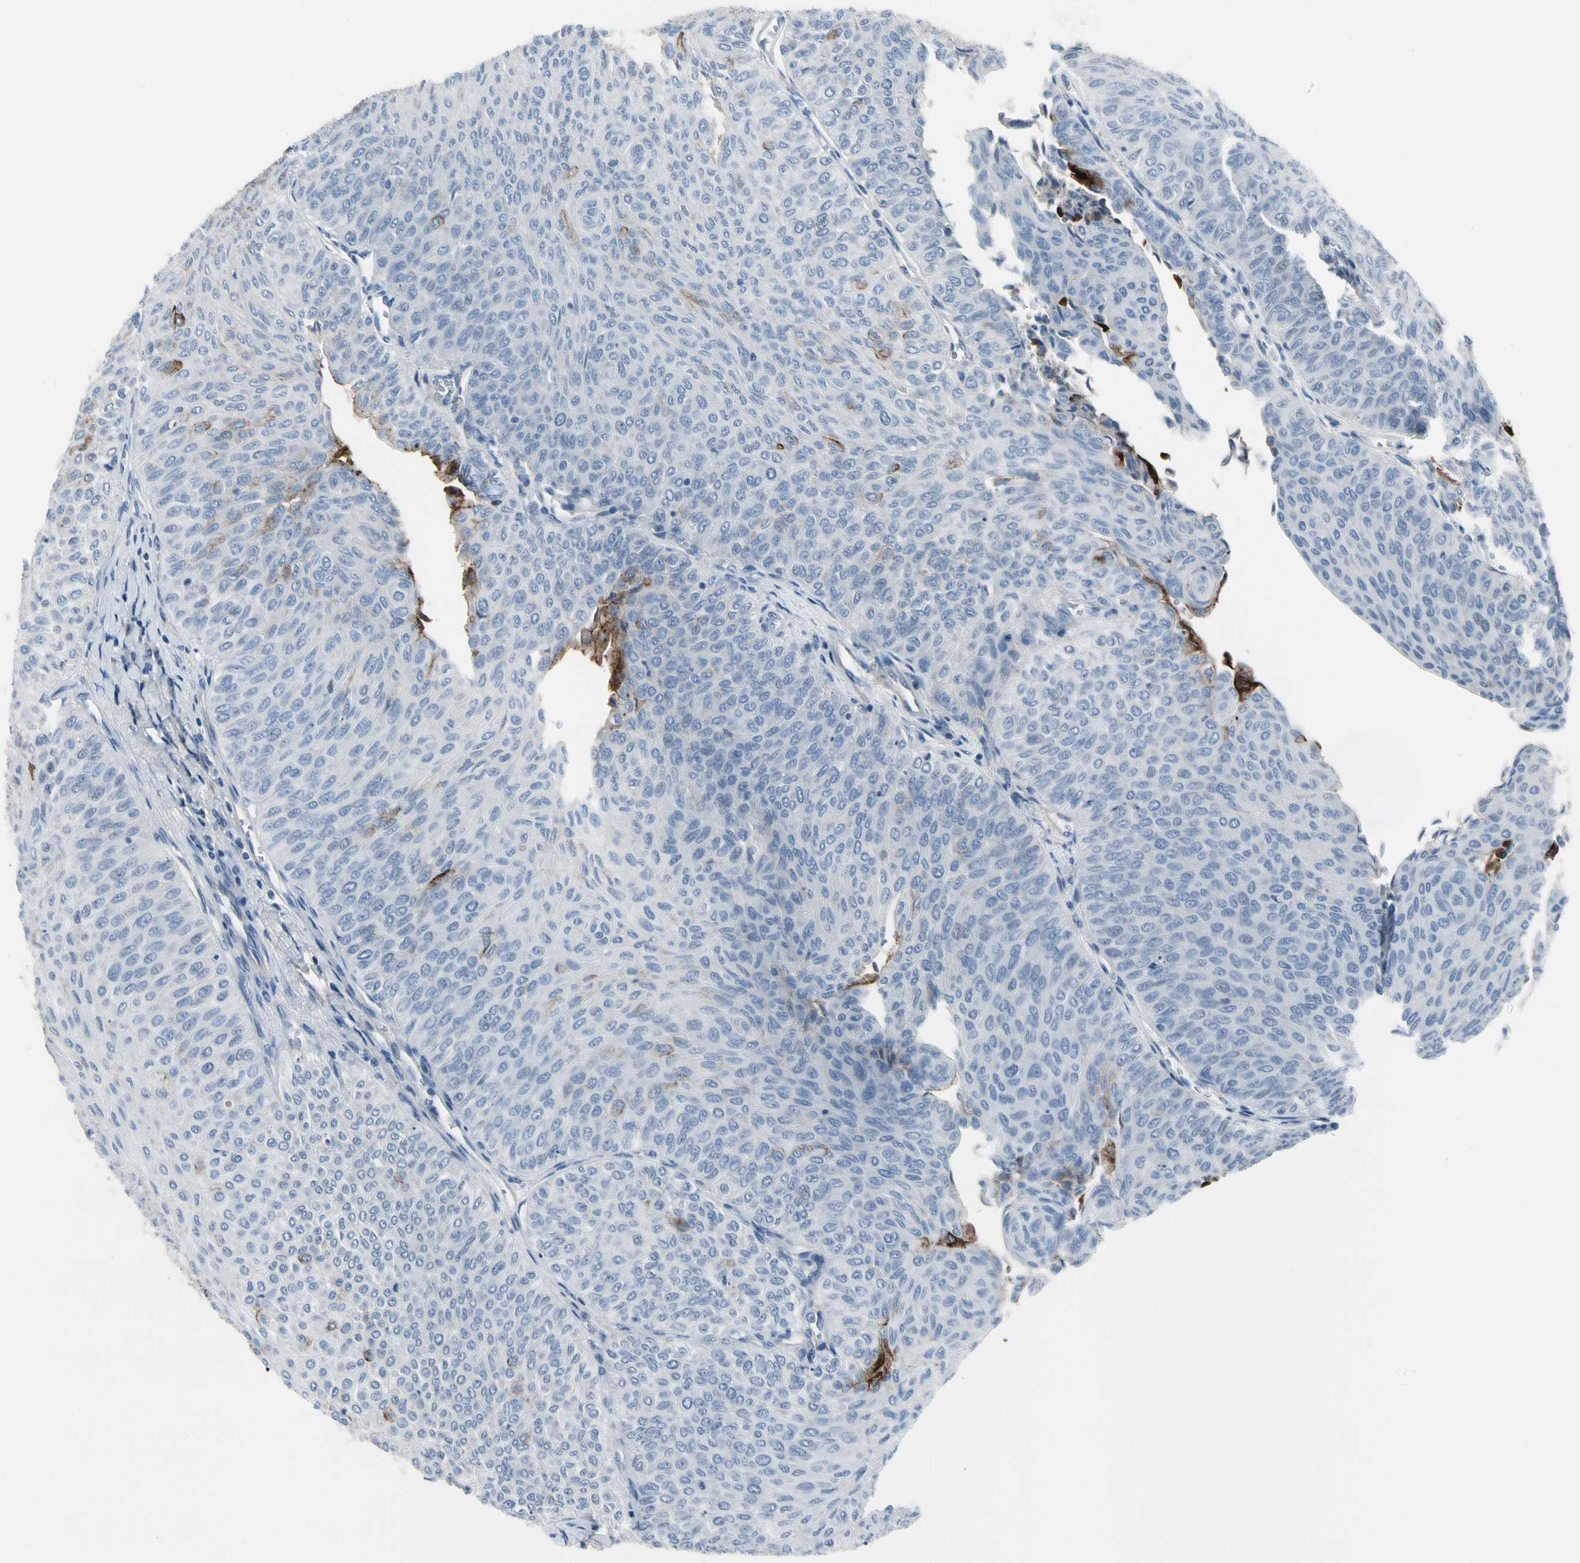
{"staining": {"intensity": "strong", "quantity": "<25%", "location": "cytoplasmic/membranous"}, "tissue": "urothelial cancer", "cell_type": "Tumor cells", "image_type": "cancer", "snomed": [{"axis": "morphology", "description": "Urothelial carcinoma, Low grade"}, {"axis": "topography", "description": "Urinary bladder"}], "caption": "Immunohistochemistry (DAB (3,3'-diaminobenzidine)) staining of human urothelial carcinoma (low-grade) displays strong cytoplasmic/membranous protein expression in approximately <25% of tumor cells.", "gene": "PIGR", "patient": {"sex": "male", "age": 78}}